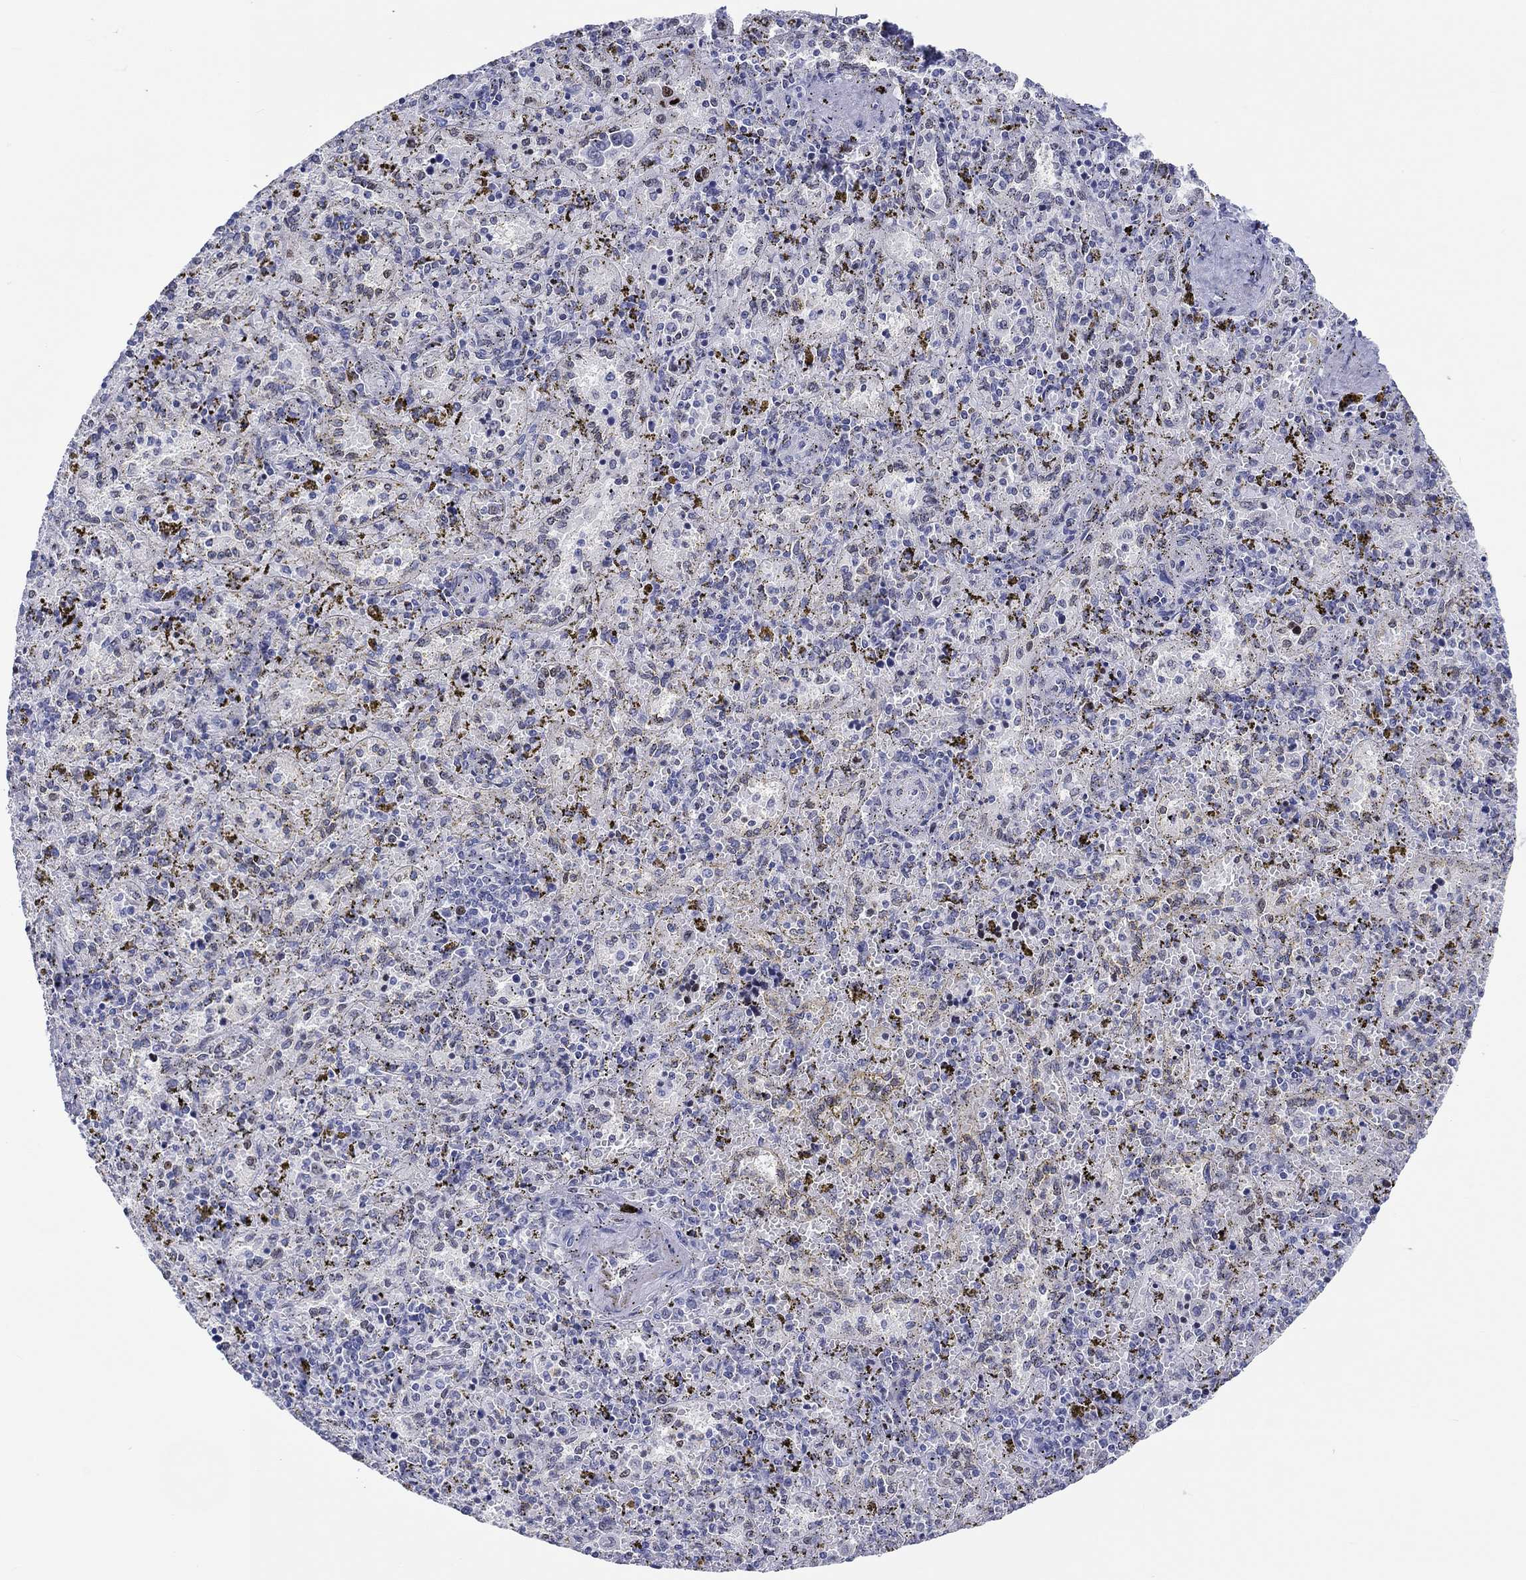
{"staining": {"intensity": "negative", "quantity": "none", "location": "none"}, "tissue": "spleen", "cell_type": "Cells in red pulp", "image_type": "normal", "snomed": [{"axis": "morphology", "description": "Normal tissue, NOS"}, {"axis": "topography", "description": "Spleen"}], "caption": "Histopathology image shows no significant protein expression in cells in red pulp of unremarkable spleen. (Stains: DAB (3,3'-diaminobenzidine) immunohistochemistry with hematoxylin counter stain, Microscopy: brightfield microscopy at high magnification).", "gene": "H1", "patient": {"sex": "female", "age": 50}}